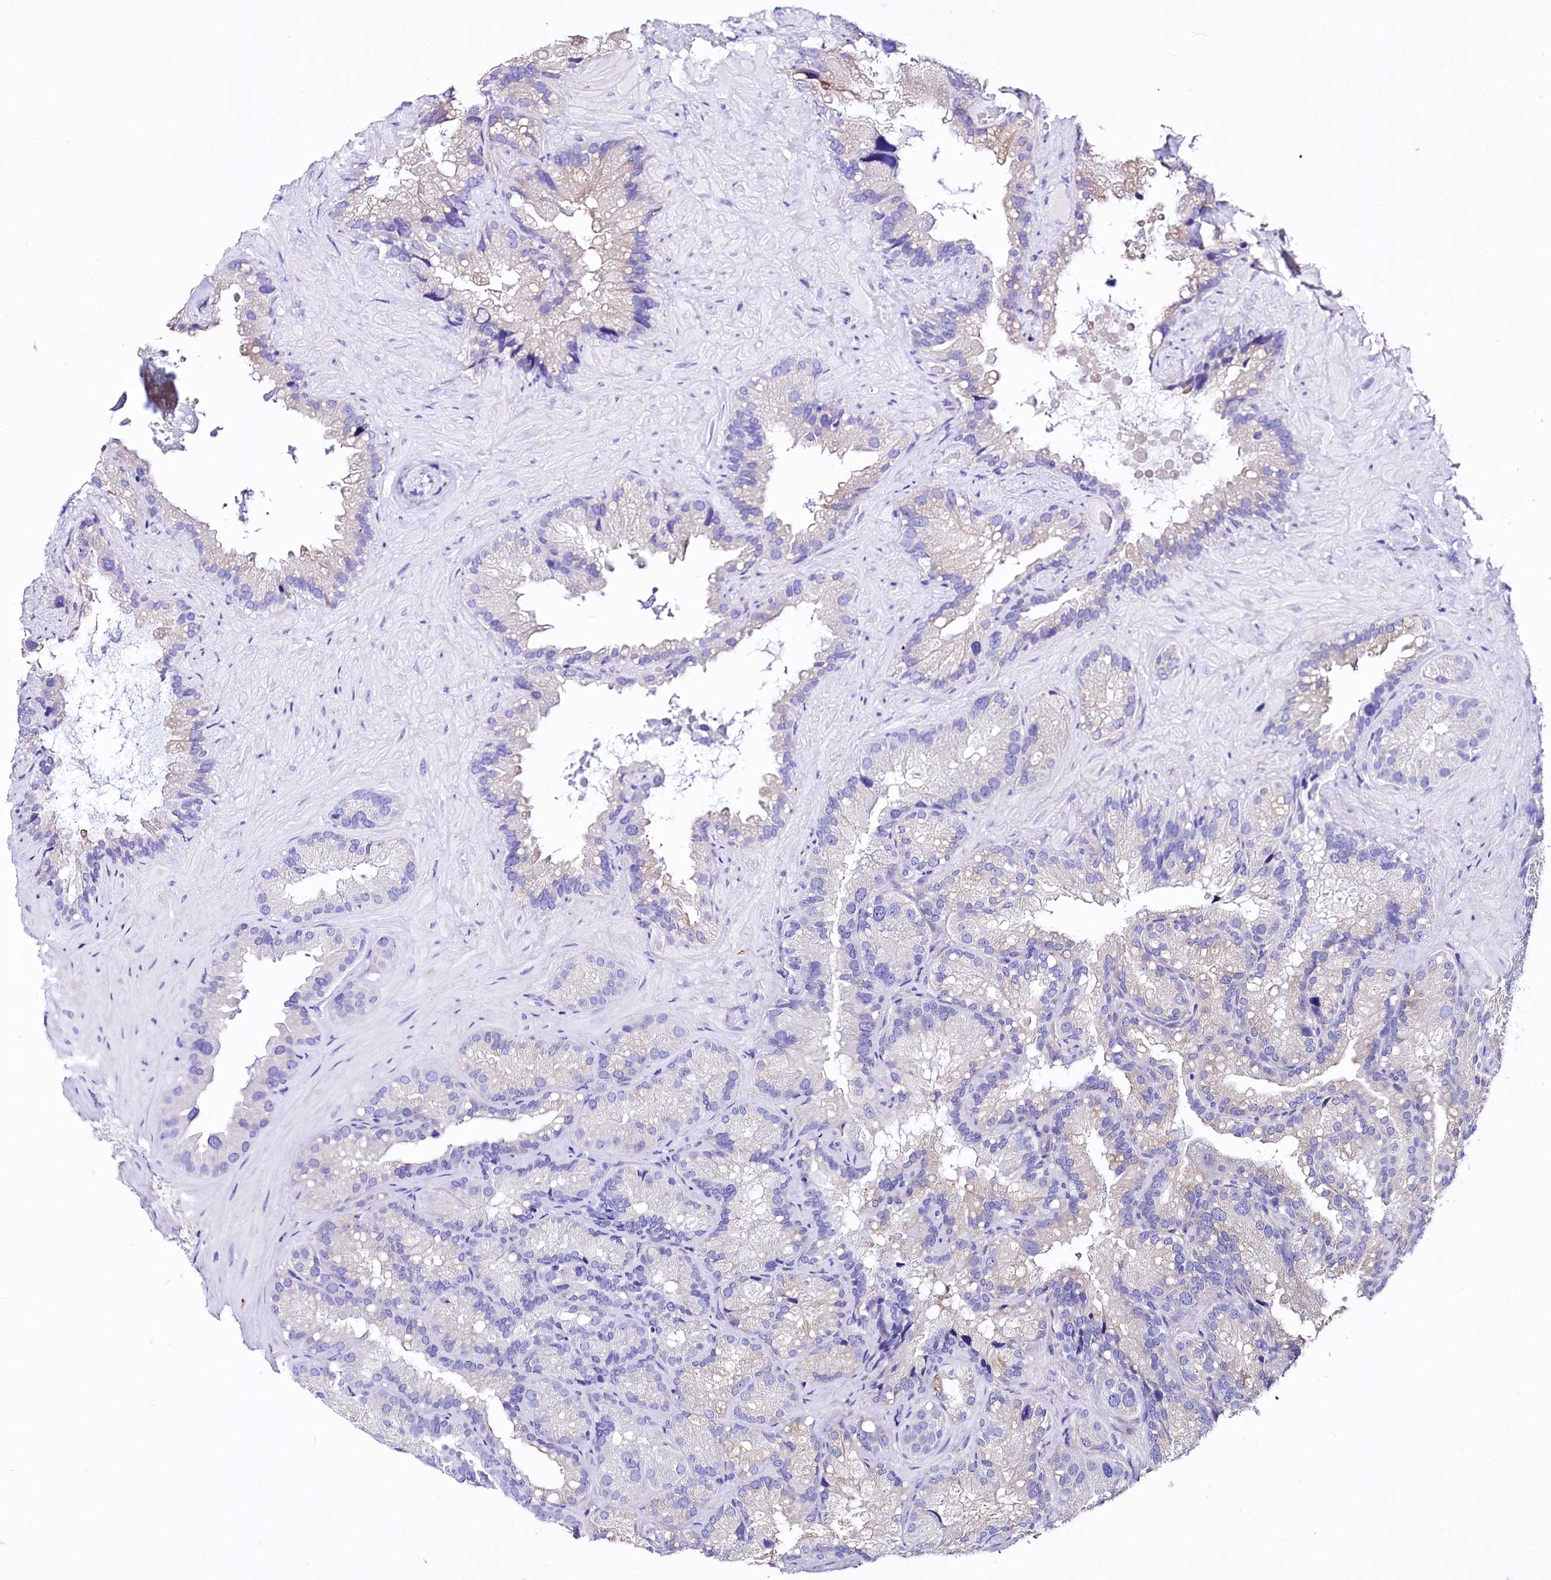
{"staining": {"intensity": "negative", "quantity": "none", "location": "none"}, "tissue": "seminal vesicle", "cell_type": "Glandular cells", "image_type": "normal", "snomed": [{"axis": "morphology", "description": "Normal tissue, NOS"}, {"axis": "topography", "description": "Prostate"}, {"axis": "topography", "description": "Seminal veicle"}], "caption": "Benign seminal vesicle was stained to show a protein in brown. There is no significant staining in glandular cells. The staining was performed using DAB to visualize the protein expression in brown, while the nuclei were stained in blue with hematoxylin (Magnification: 20x).", "gene": "A2ML1", "patient": {"sex": "male", "age": 68}}